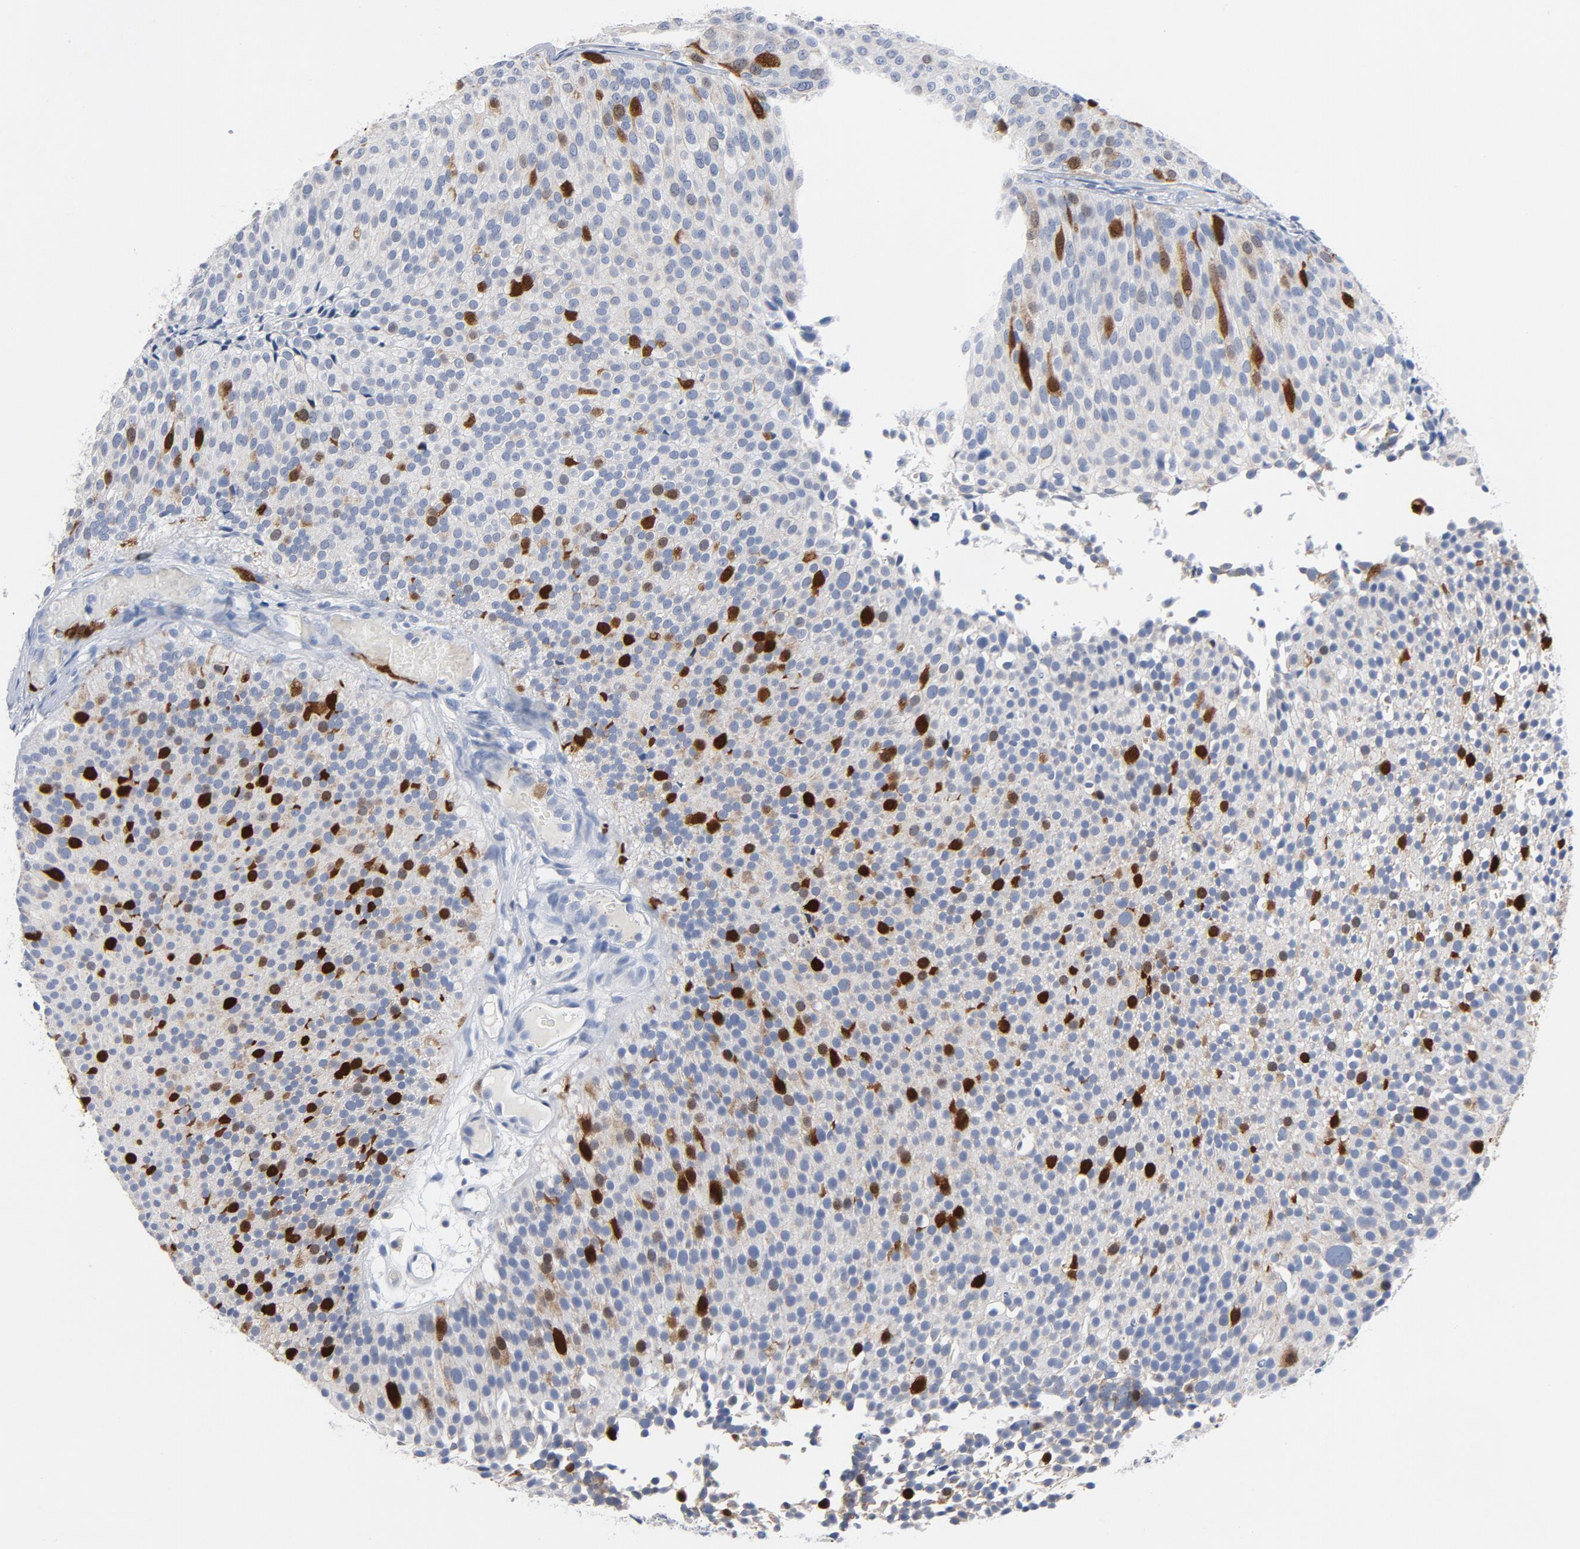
{"staining": {"intensity": "strong", "quantity": "25%-75%", "location": "nuclear"}, "tissue": "urothelial cancer", "cell_type": "Tumor cells", "image_type": "cancer", "snomed": [{"axis": "morphology", "description": "Urothelial carcinoma, Low grade"}, {"axis": "topography", "description": "Urinary bladder"}], "caption": "Immunohistochemistry (IHC) of urothelial carcinoma (low-grade) exhibits high levels of strong nuclear positivity in about 25%-75% of tumor cells. Using DAB (3,3'-diaminobenzidine) (brown) and hematoxylin (blue) stains, captured at high magnification using brightfield microscopy.", "gene": "CDC20", "patient": {"sex": "male", "age": 85}}